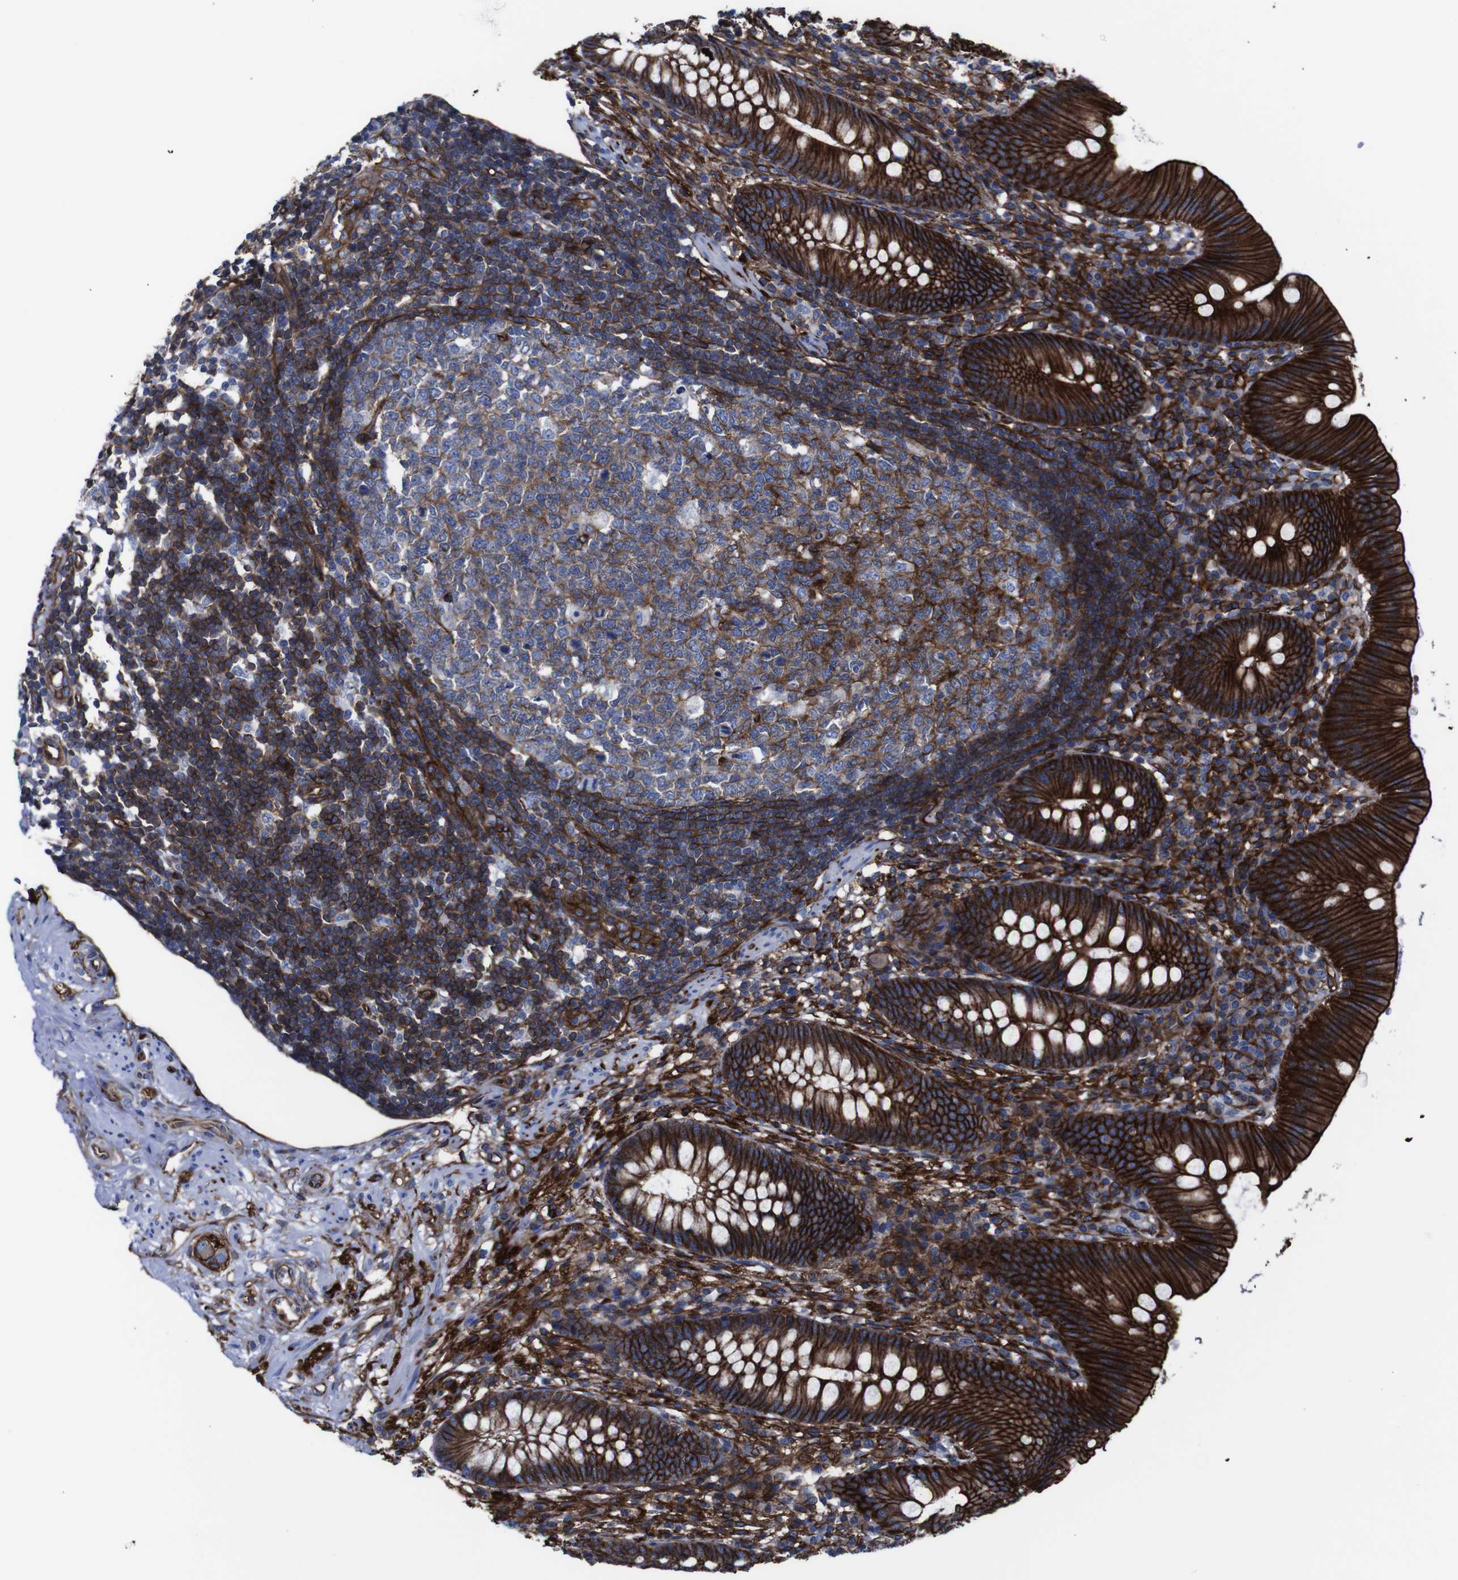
{"staining": {"intensity": "strong", "quantity": ">75%", "location": "cytoplasmic/membranous"}, "tissue": "appendix", "cell_type": "Glandular cells", "image_type": "normal", "snomed": [{"axis": "morphology", "description": "Normal tissue, NOS"}, {"axis": "topography", "description": "Appendix"}], "caption": "Protein expression analysis of unremarkable human appendix reveals strong cytoplasmic/membranous staining in approximately >75% of glandular cells. The staining is performed using DAB brown chromogen to label protein expression. The nuclei are counter-stained blue using hematoxylin.", "gene": "SPTBN1", "patient": {"sex": "male", "age": 56}}